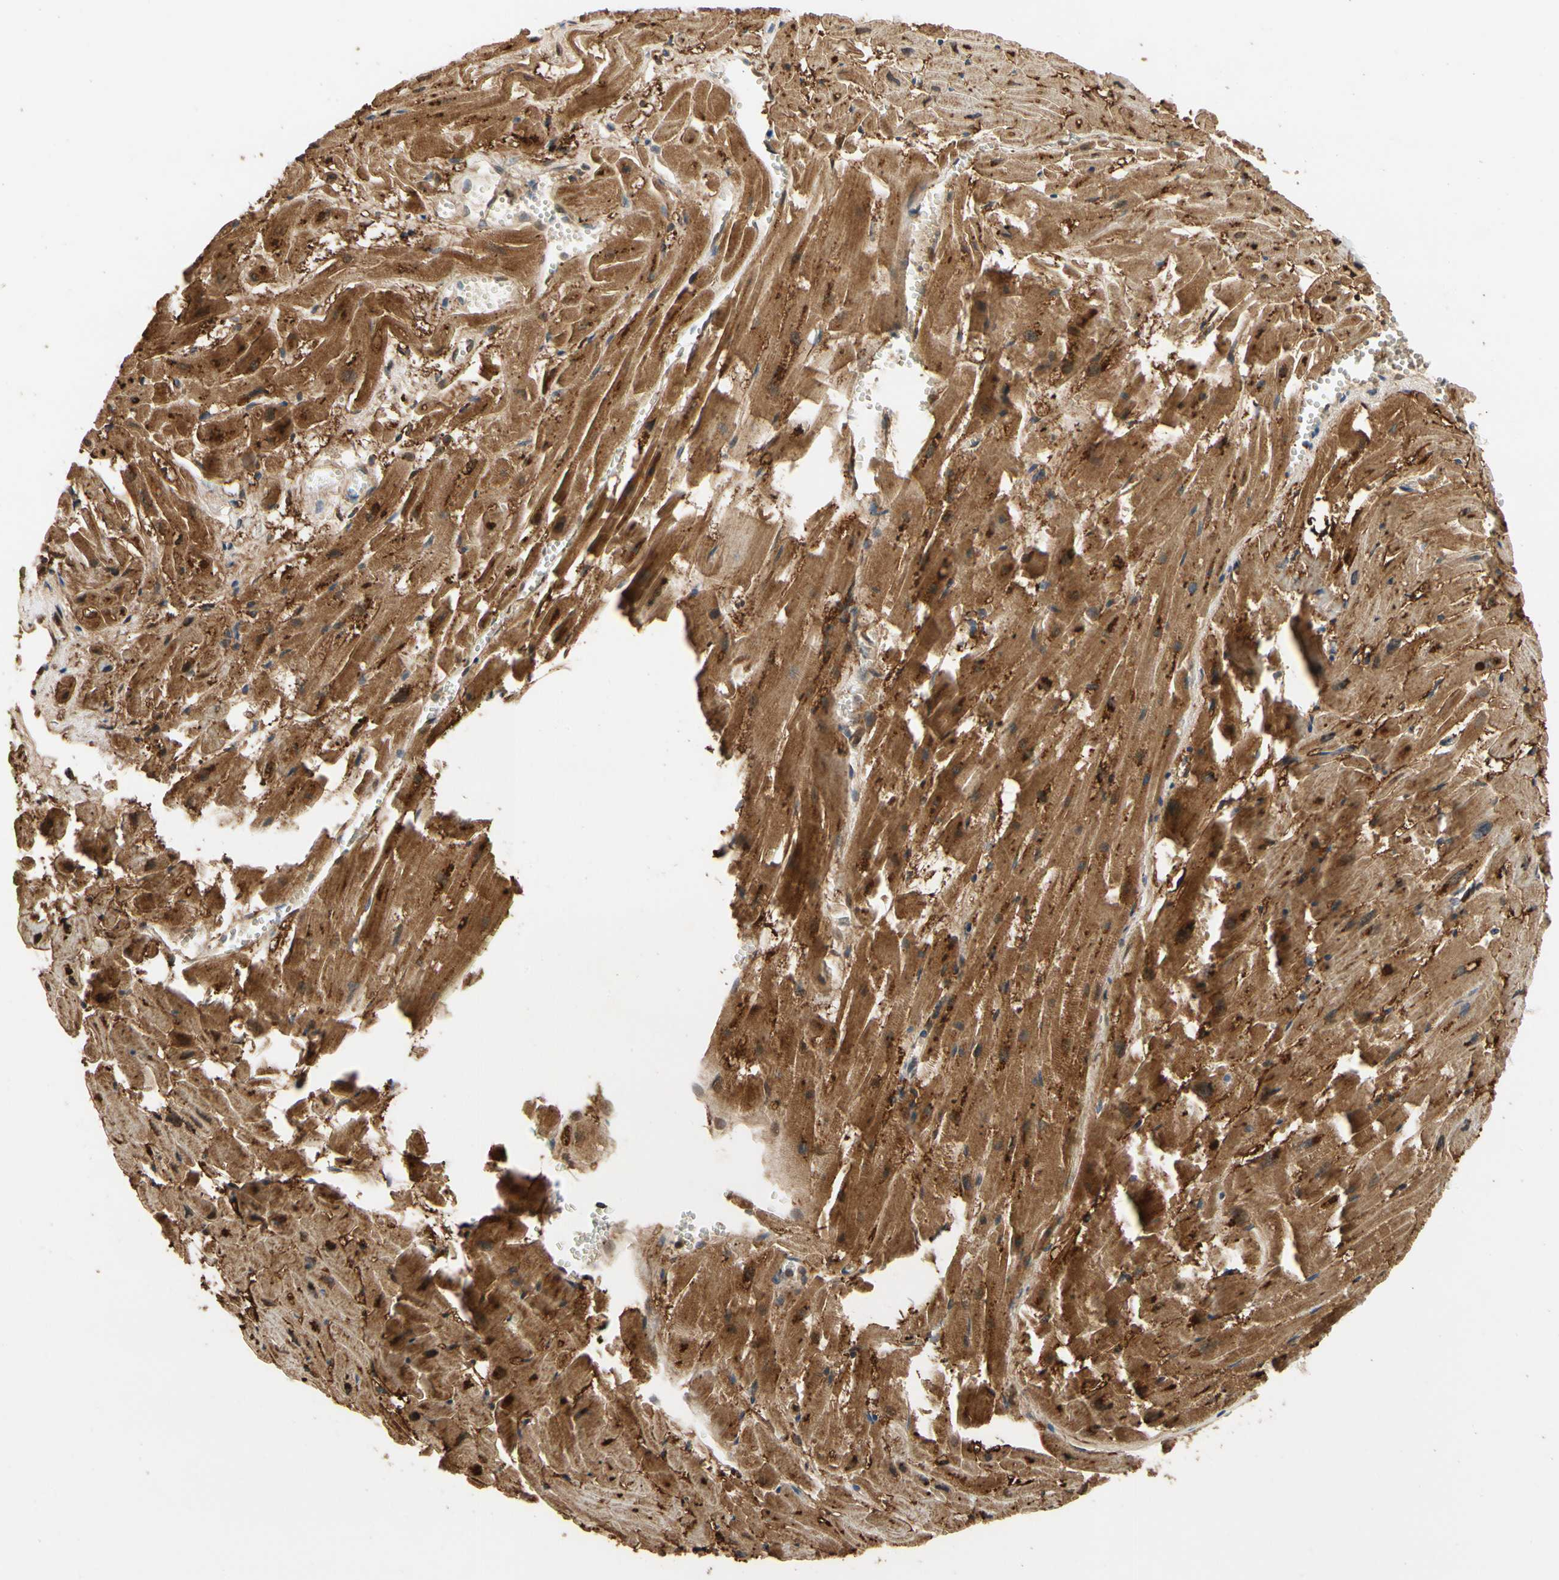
{"staining": {"intensity": "strong", "quantity": ">75%", "location": "cytoplasmic/membranous,nuclear"}, "tissue": "heart muscle", "cell_type": "Cardiomyocytes", "image_type": "normal", "snomed": [{"axis": "morphology", "description": "Normal tissue, NOS"}, {"axis": "topography", "description": "Heart"}], "caption": "Strong cytoplasmic/membranous,nuclear expression is appreciated in approximately >75% of cardiomyocytes in normal heart muscle. (IHC, brightfield microscopy, high magnification).", "gene": "TDRP", "patient": {"sex": "female", "age": 19}}